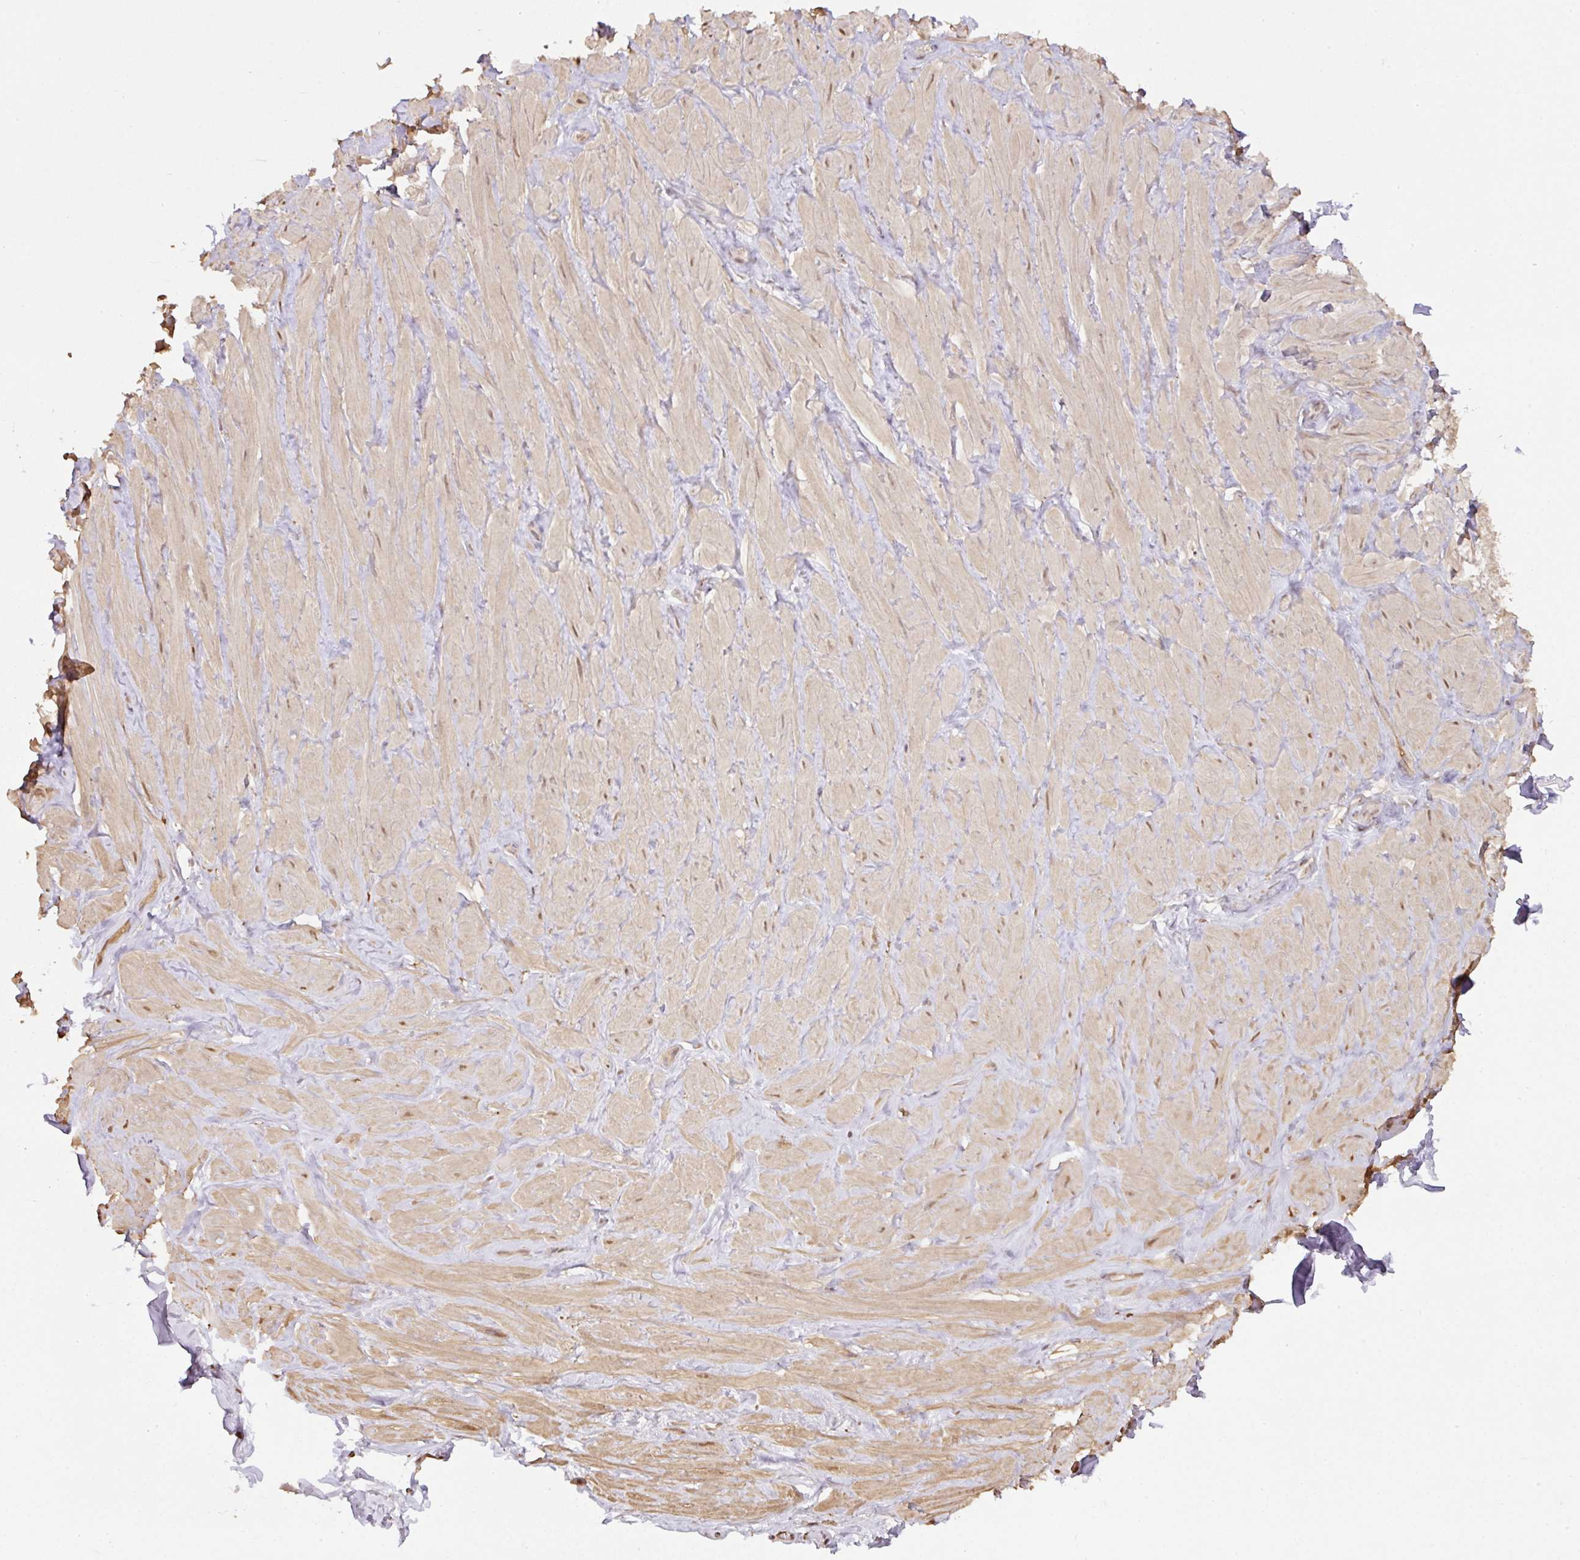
{"staining": {"intensity": "weak", "quantity": "25%-75%", "location": "cytoplasmic/membranous"}, "tissue": "adipose tissue", "cell_type": "Adipocytes", "image_type": "normal", "snomed": [{"axis": "morphology", "description": "Normal tissue, NOS"}, {"axis": "topography", "description": "Vascular tissue"}, {"axis": "topography", "description": "Peripheral nerve tissue"}], "caption": "This image shows IHC staining of normal human adipose tissue, with low weak cytoplasmic/membranous expression in approximately 25%-75% of adipocytes.", "gene": "TMEM170B", "patient": {"sex": "male", "age": 41}}